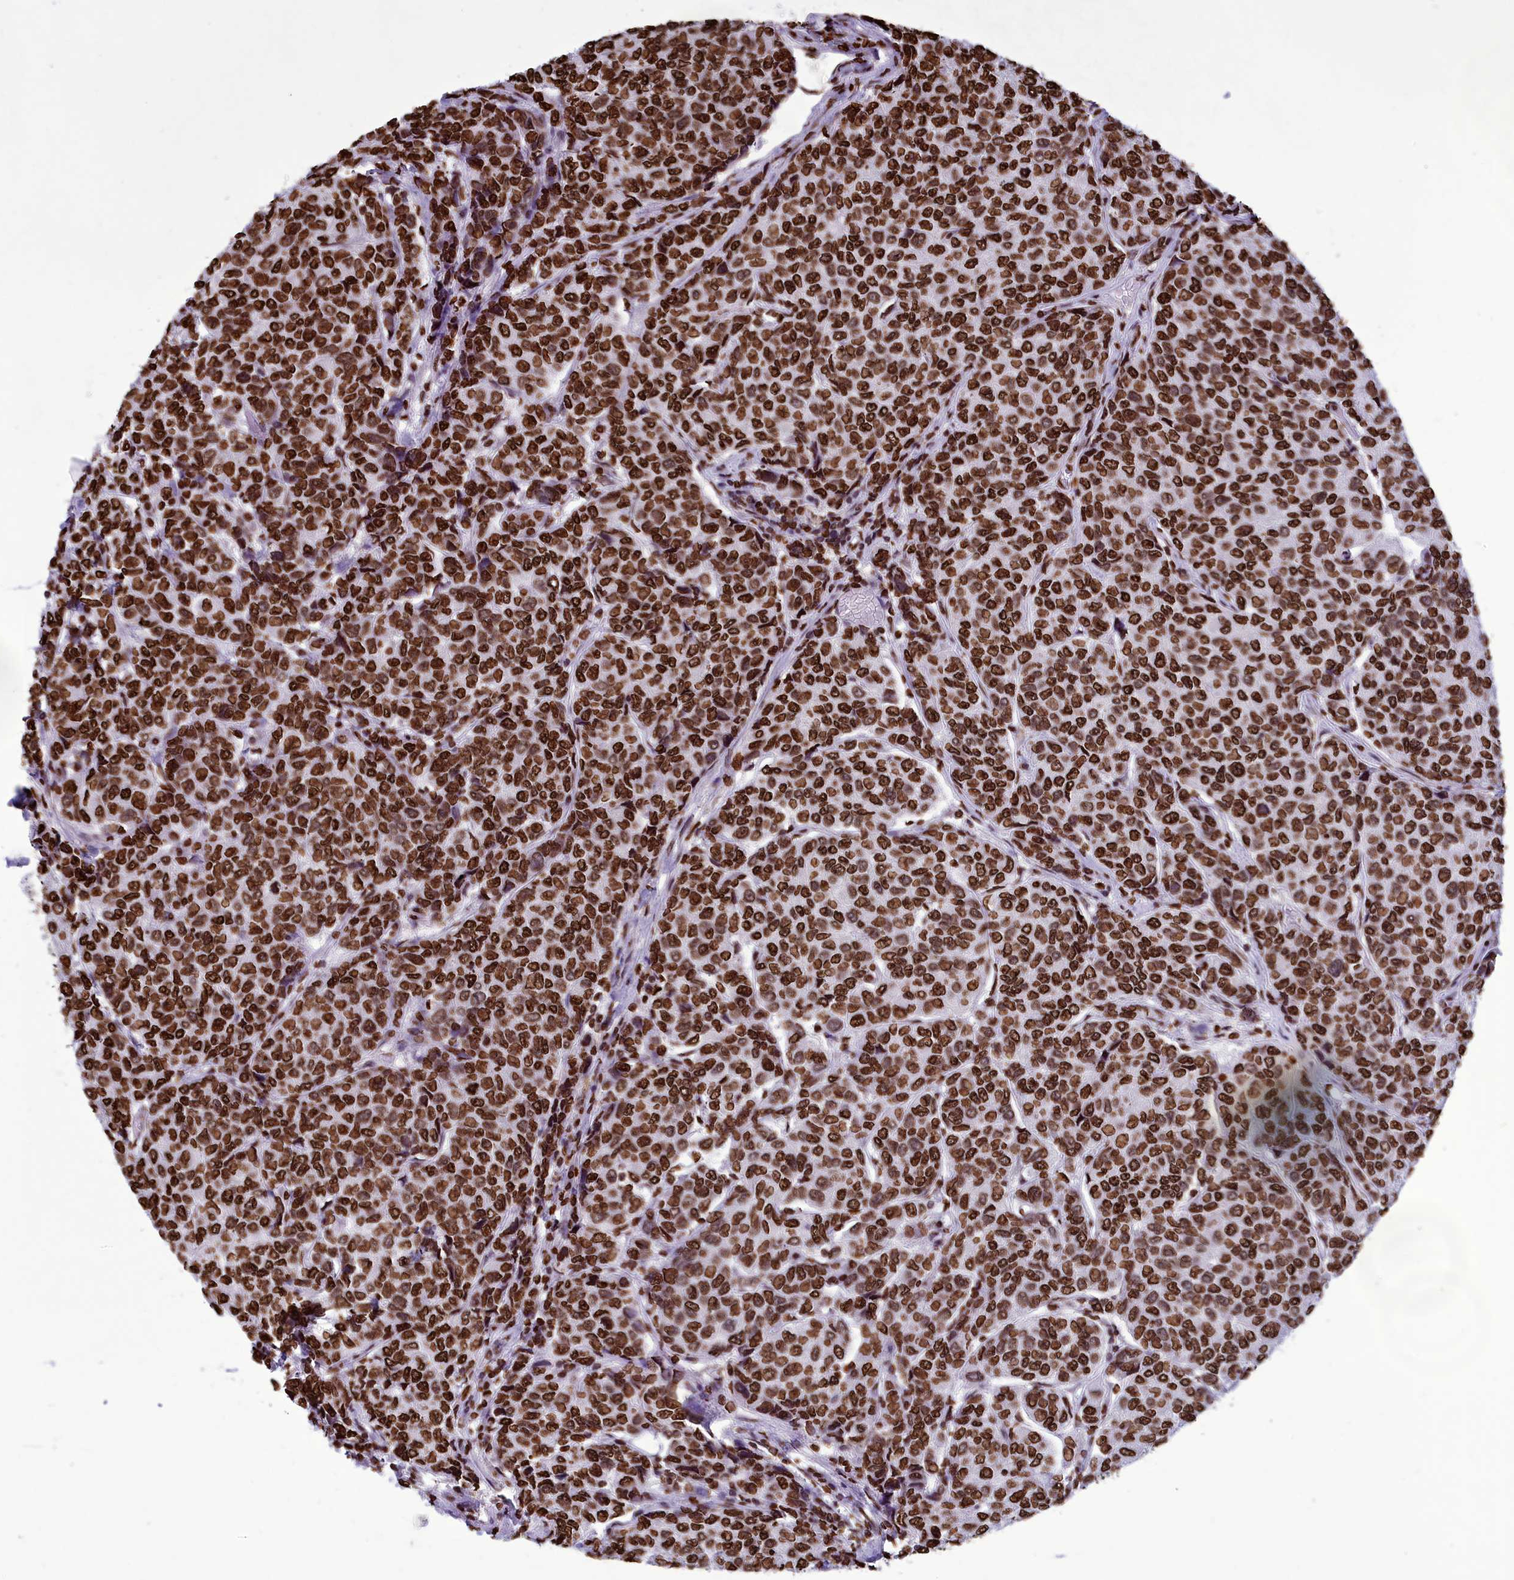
{"staining": {"intensity": "strong", "quantity": ">75%", "location": "nuclear"}, "tissue": "breast cancer", "cell_type": "Tumor cells", "image_type": "cancer", "snomed": [{"axis": "morphology", "description": "Duct carcinoma"}, {"axis": "topography", "description": "Breast"}], "caption": "Immunohistochemical staining of human breast infiltrating ductal carcinoma displays high levels of strong nuclear positivity in approximately >75% of tumor cells. (IHC, brightfield microscopy, high magnification).", "gene": "AKAP17A", "patient": {"sex": "female", "age": 55}}